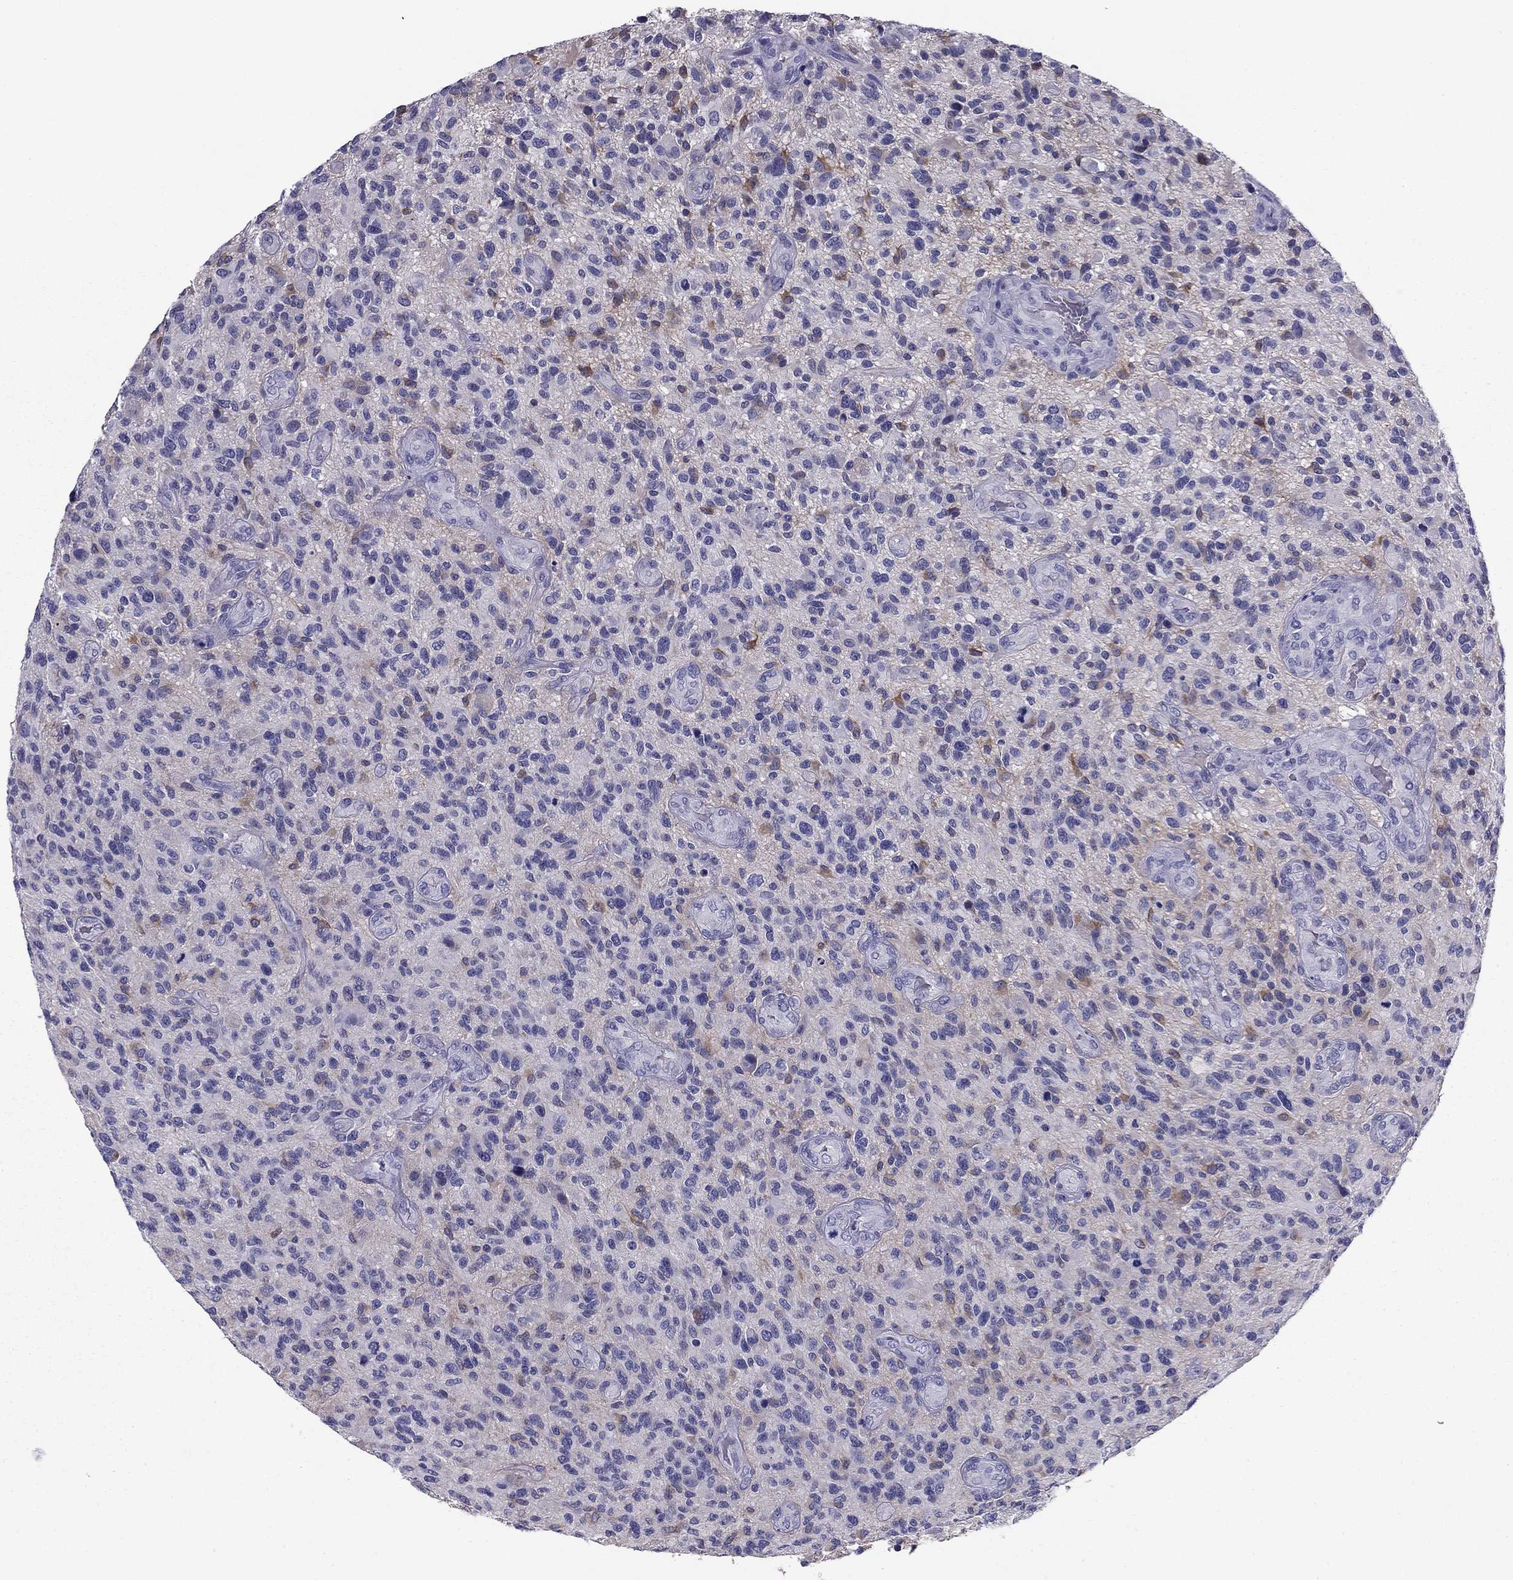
{"staining": {"intensity": "strong", "quantity": "<25%", "location": "cytoplasmic/membranous"}, "tissue": "glioma", "cell_type": "Tumor cells", "image_type": "cancer", "snomed": [{"axis": "morphology", "description": "Glioma, malignant, High grade"}, {"axis": "topography", "description": "Brain"}], "caption": "Brown immunohistochemical staining in glioma reveals strong cytoplasmic/membranous staining in approximately <25% of tumor cells.", "gene": "FLNC", "patient": {"sex": "male", "age": 47}}